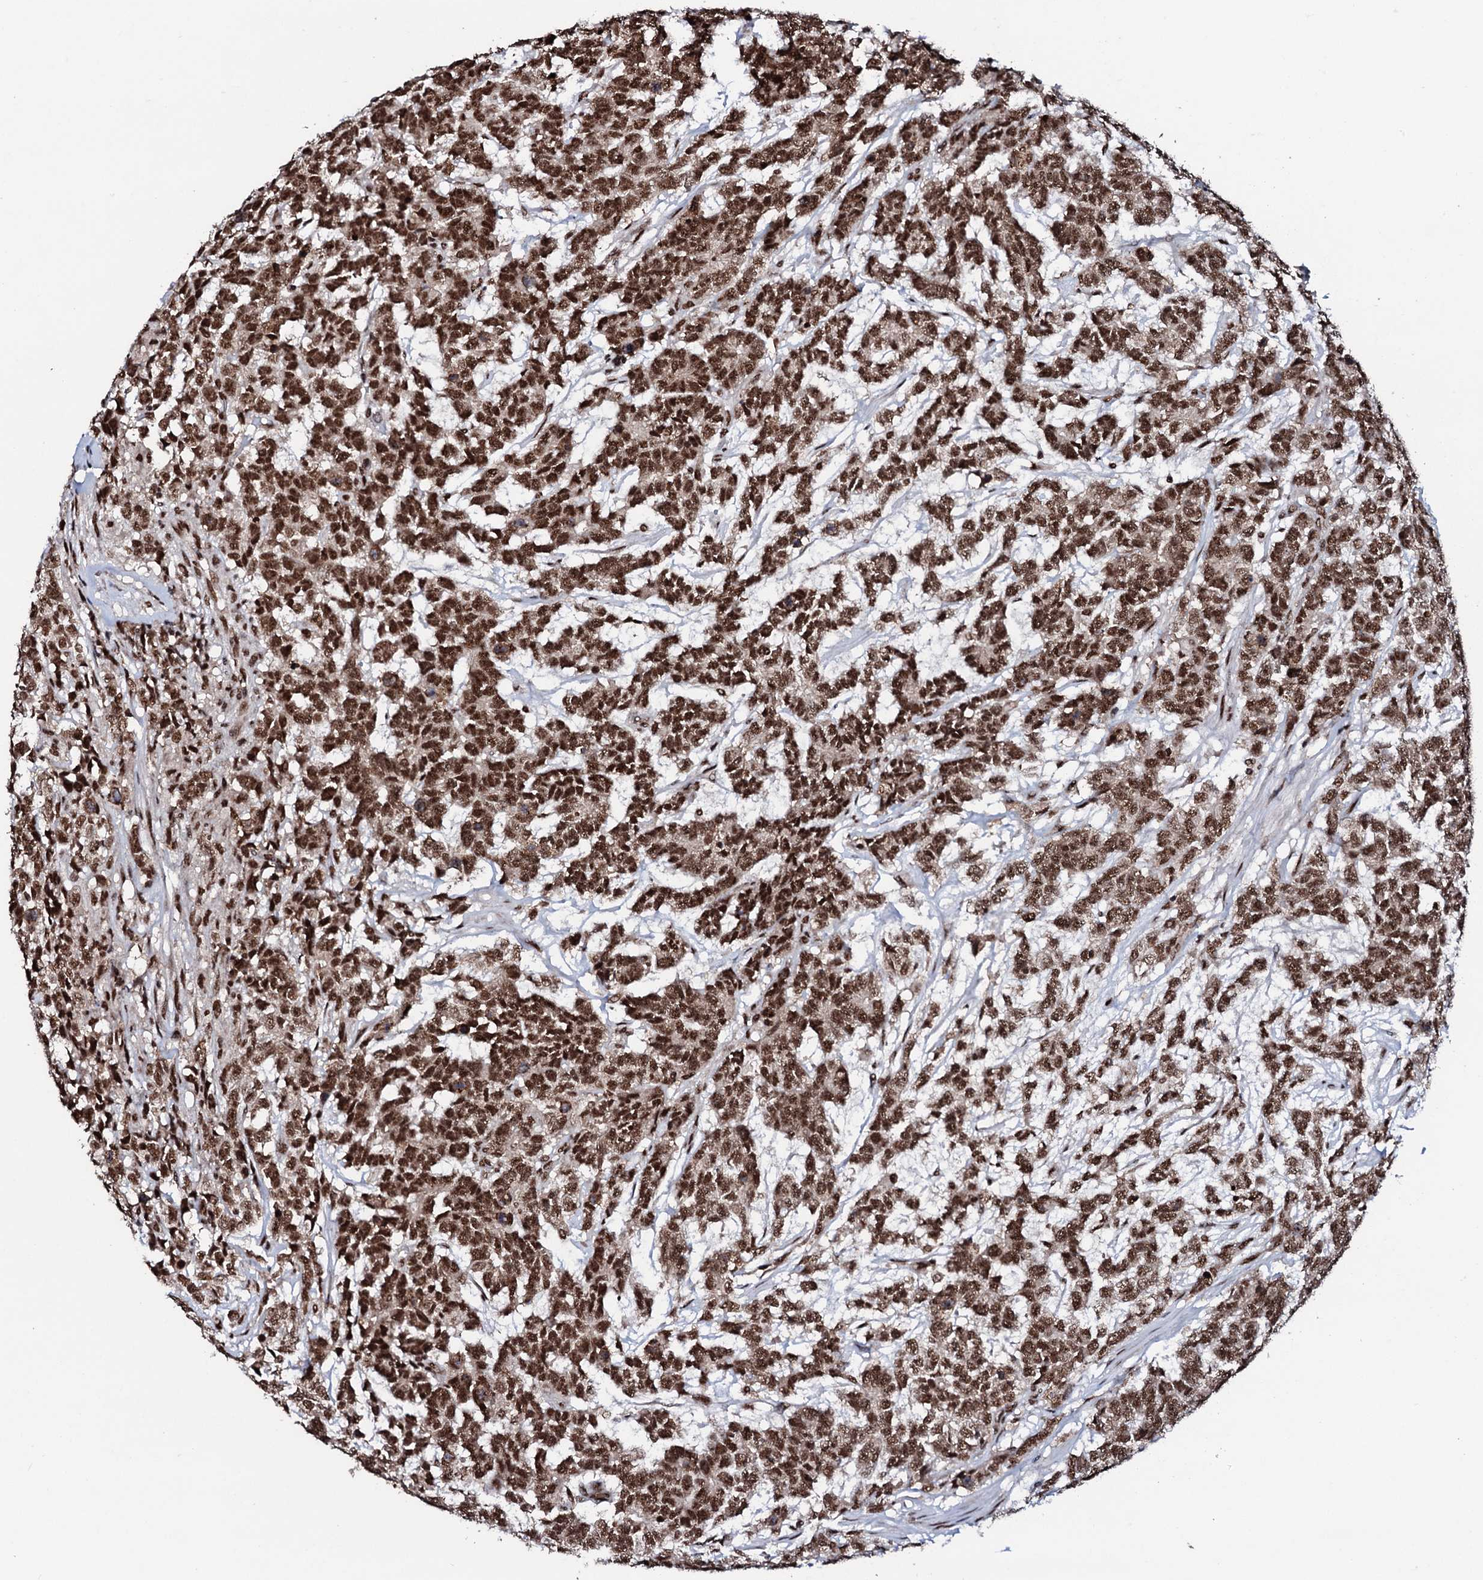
{"staining": {"intensity": "strong", "quantity": ">75%", "location": "nuclear"}, "tissue": "testis cancer", "cell_type": "Tumor cells", "image_type": "cancer", "snomed": [{"axis": "morphology", "description": "Carcinoma, Embryonal, NOS"}, {"axis": "topography", "description": "Testis"}], "caption": "Testis cancer was stained to show a protein in brown. There is high levels of strong nuclear expression in about >75% of tumor cells. (DAB IHC, brown staining for protein, blue staining for nuclei).", "gene": "PRPF18", "patient": {"sex": "male", "age": 26}}